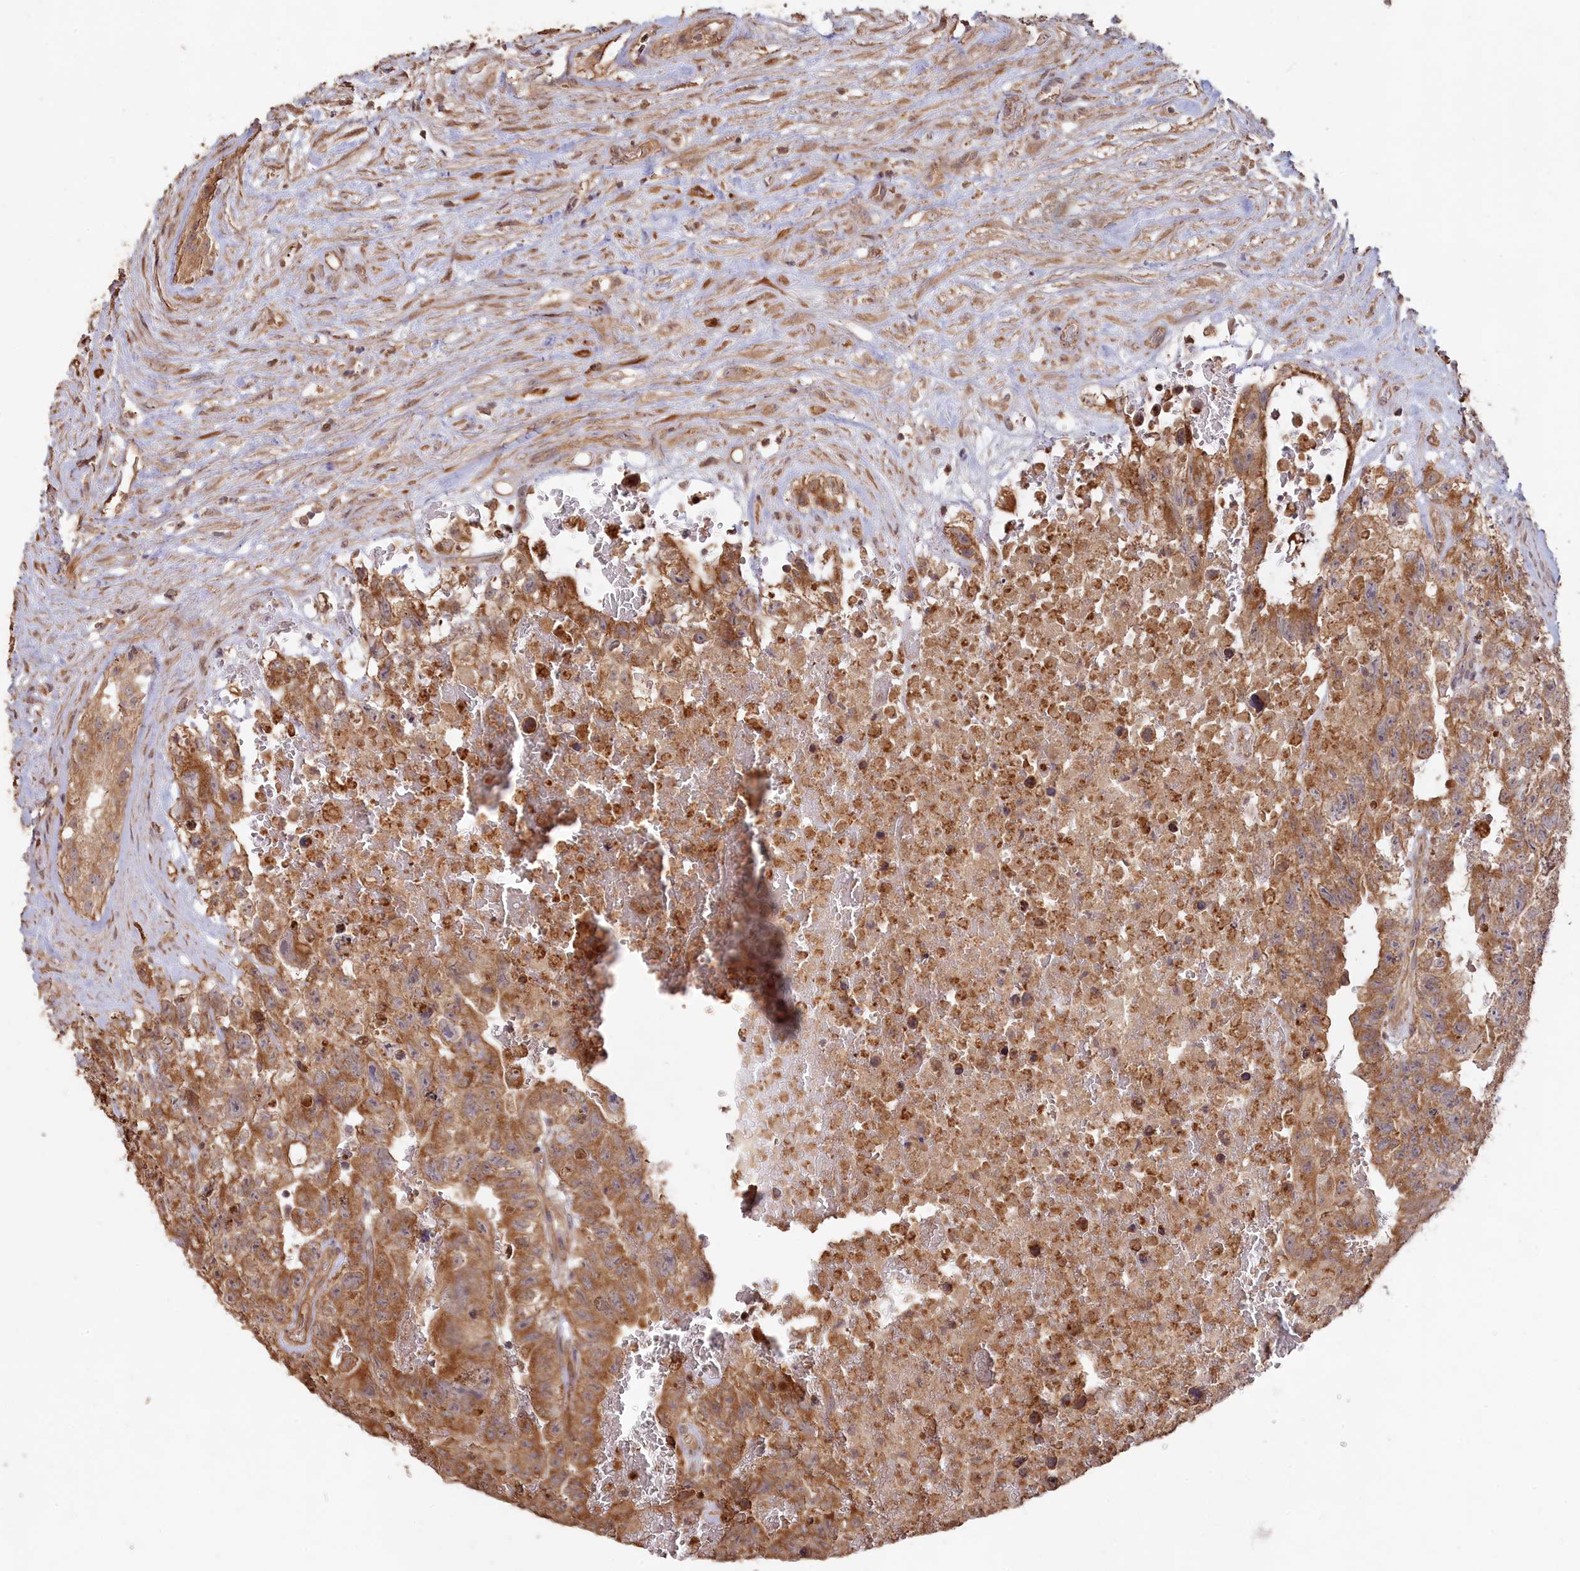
{"staining": {"intensity": "moderate", "quantity": ">75%", "location": "cytoplasmic/membranous"}, "tissue": "testis cancer", "cell_type": "Tumor cells", "image_type": "cancer", "snomed": [{"axis": "morphology", "description": "Carcinoma, Embryonal, NOS"}, {"axis": "topography", "description": "Testis"}], "caption": "This histopathology image exhibits immunohistochemistry (IHC) staining of testis cancer, with medium moderate cytoplasmic/membranous positivity in about >75% of tumor cells.", "gene": "LAYN", "patient": {"sex": "male", "age": 26}}